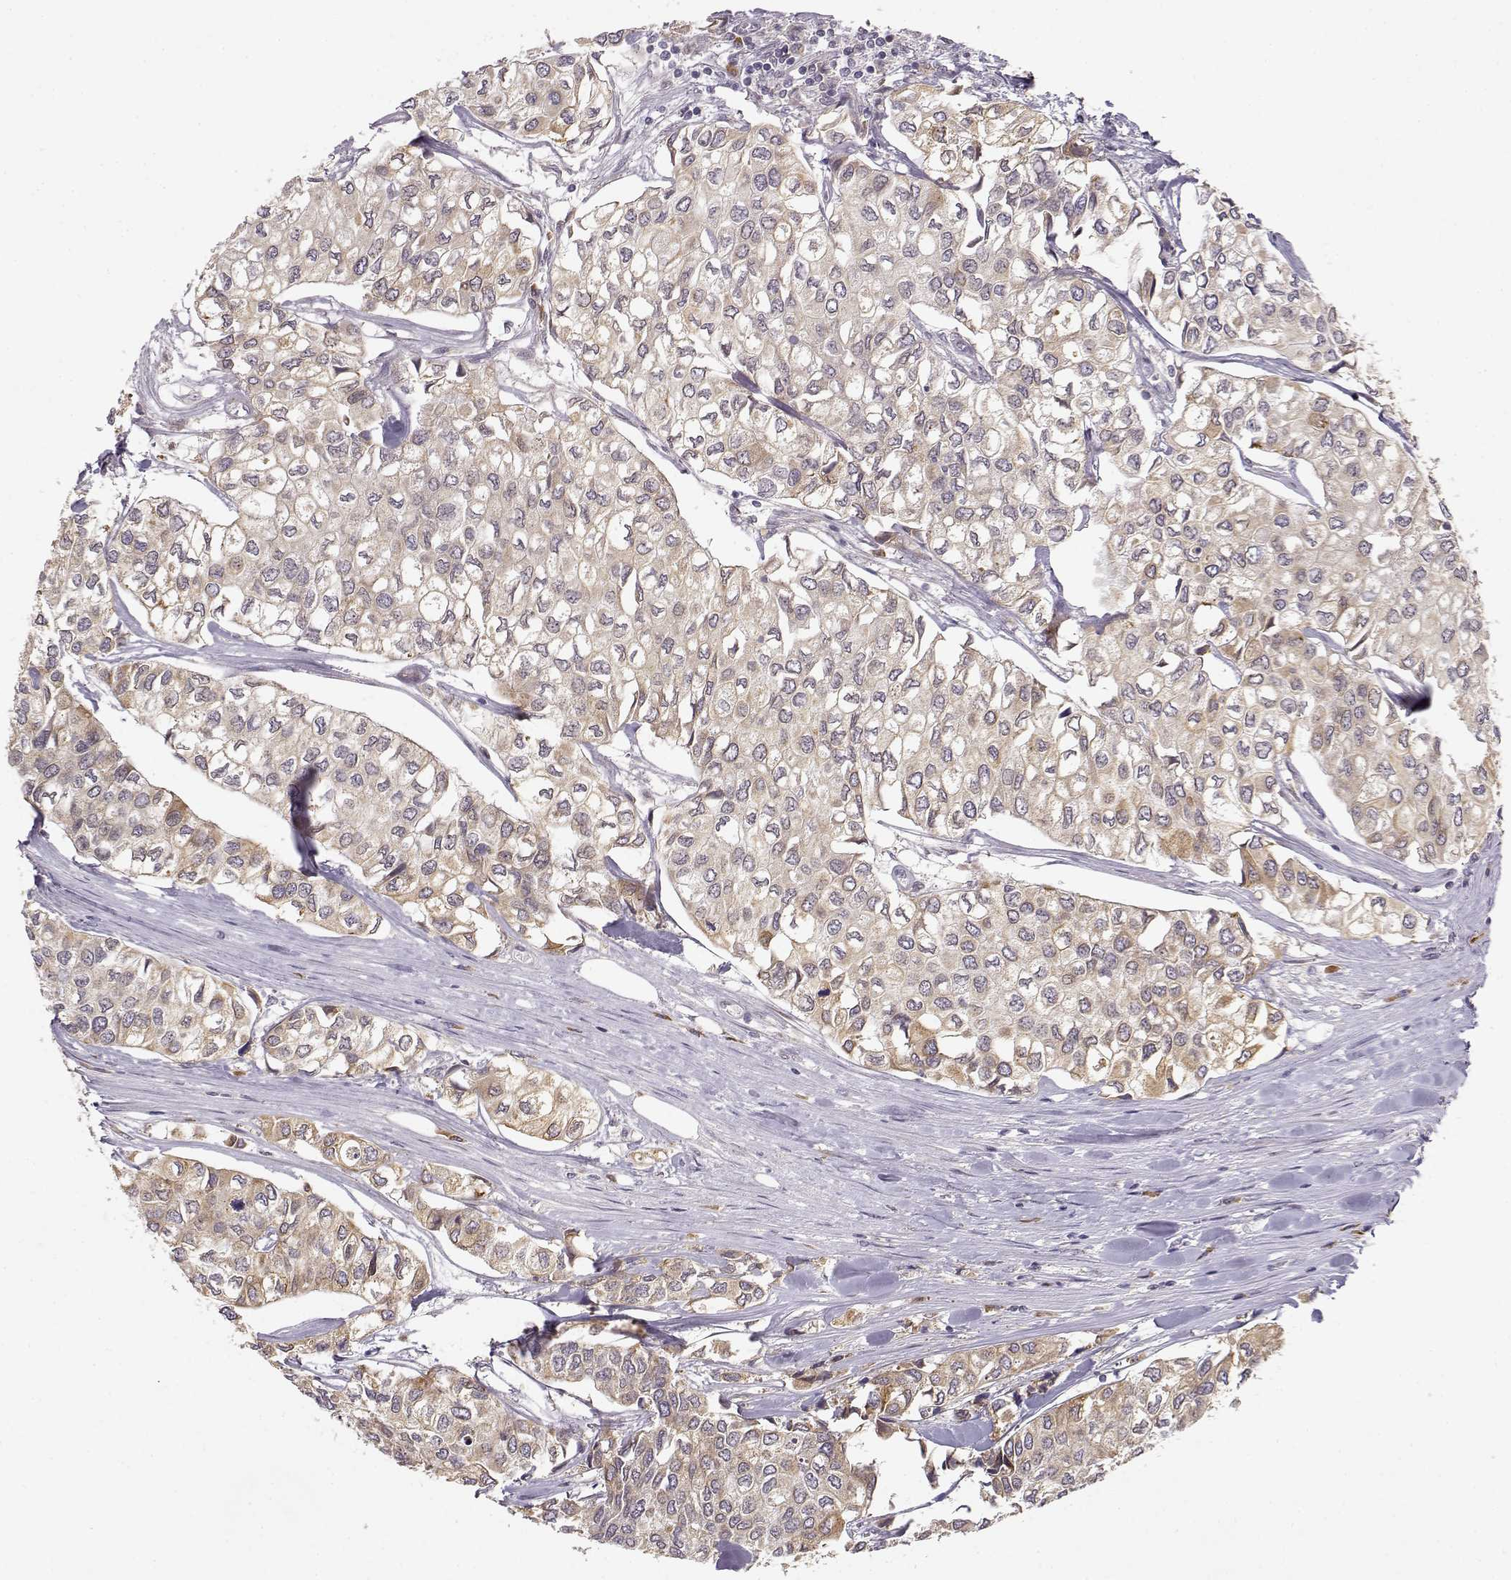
{"staining": {"intensity": "weak", "quantity": ">75%", "location": "cytoplasmic/membranous"}, "tissue": "urothelial cancer", "cell_type": "Tumor cells", "image_type": "cancer", "snomed": [{"axis": "morphology", "description": "Urothelial carcinoma, High grade"}, {"axis": "topography", "description": "Urinary bladder"}], "caption": "Human urothelial cancer stained with a brown dye displays weak cytoplasmic/membranous positive expression in about >75% of tumor cells.", "gene": "ERGIC2", "patient": {"sex": "male", "age": 73}}